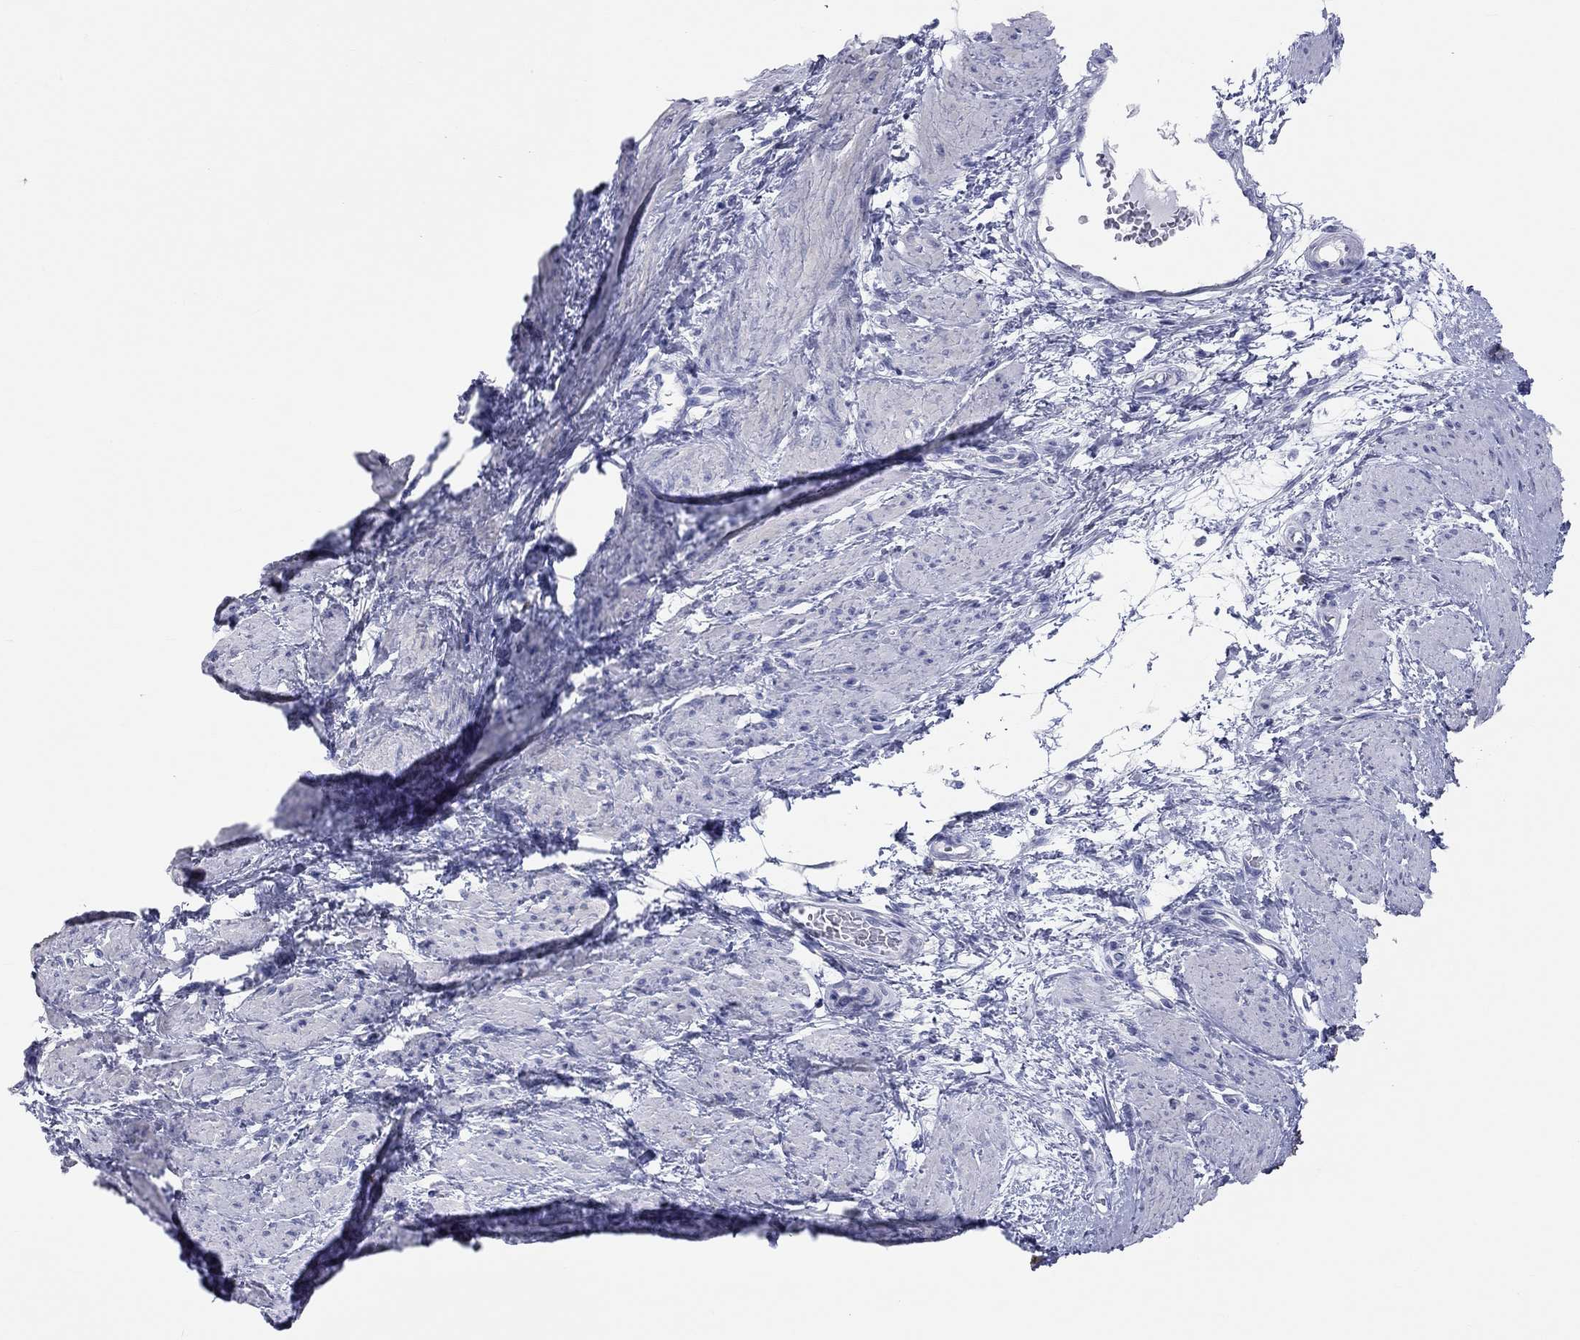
{"staining": {"intensity": "negative", "quantity": "none", "location": "none"}, "tissue": "smooth muscle", "cell_type": "Smooth muscle cells", "image_type": "normal", "snomed": [{"axis": "morphology", "description": "Normal tissue, NOS"}, {"axis": "topography", "description": "Smooth muscle"}, {"axis": "topography", "description": "Uterus"}], "caption": "This histopathology image is of unremarkable smooth muscle stained with IHC to label a protein in brown with the nuclei are counter-stained blue. There is no expression in smooth muscle cells.", "gene": "AK8", "patient": {"sex": "female", "age": 39}}